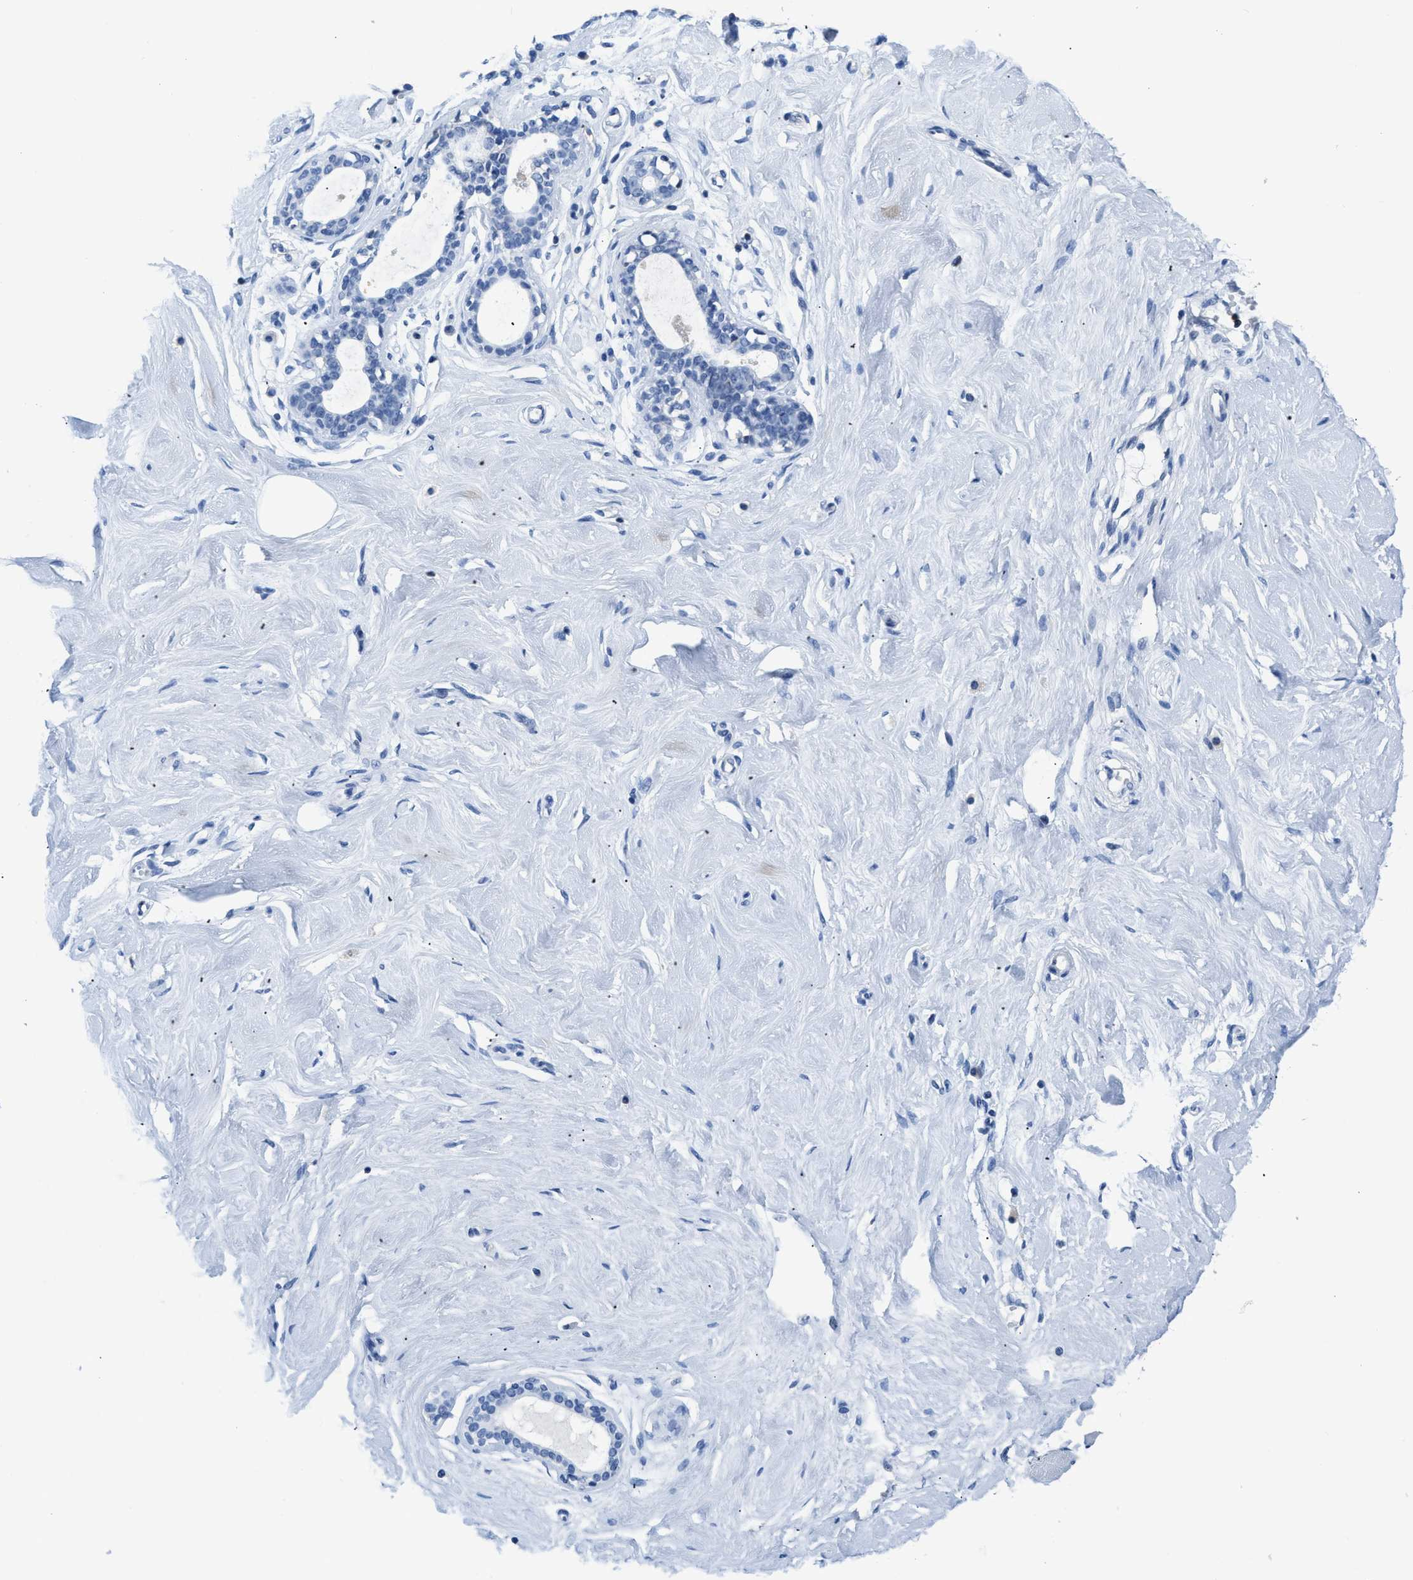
{"staining": {"intensity": "negative", "quantity": "none", "location": "none"}, "tissue": "breast", "cell_type": "Adipocytes", "image_type": "normal", "snomed": [{"axis": "morphology", "description": "Normal tissue, NOS"}, {"axis": "topography", "description": "Breast"}], "caption": "IHC image of unremarkable breast: human breast stained with DAB (3,3'-diaminobenzidine) shows no significant protein staining in adipocytes. The staining was performed using DAB to visualize the protein expression in brown, while the nuclei were stained in blue with hematoxylin (Magnification: 20x).", "gene": "NFATC2", "patient": {"sex": "female", "age": 23}}